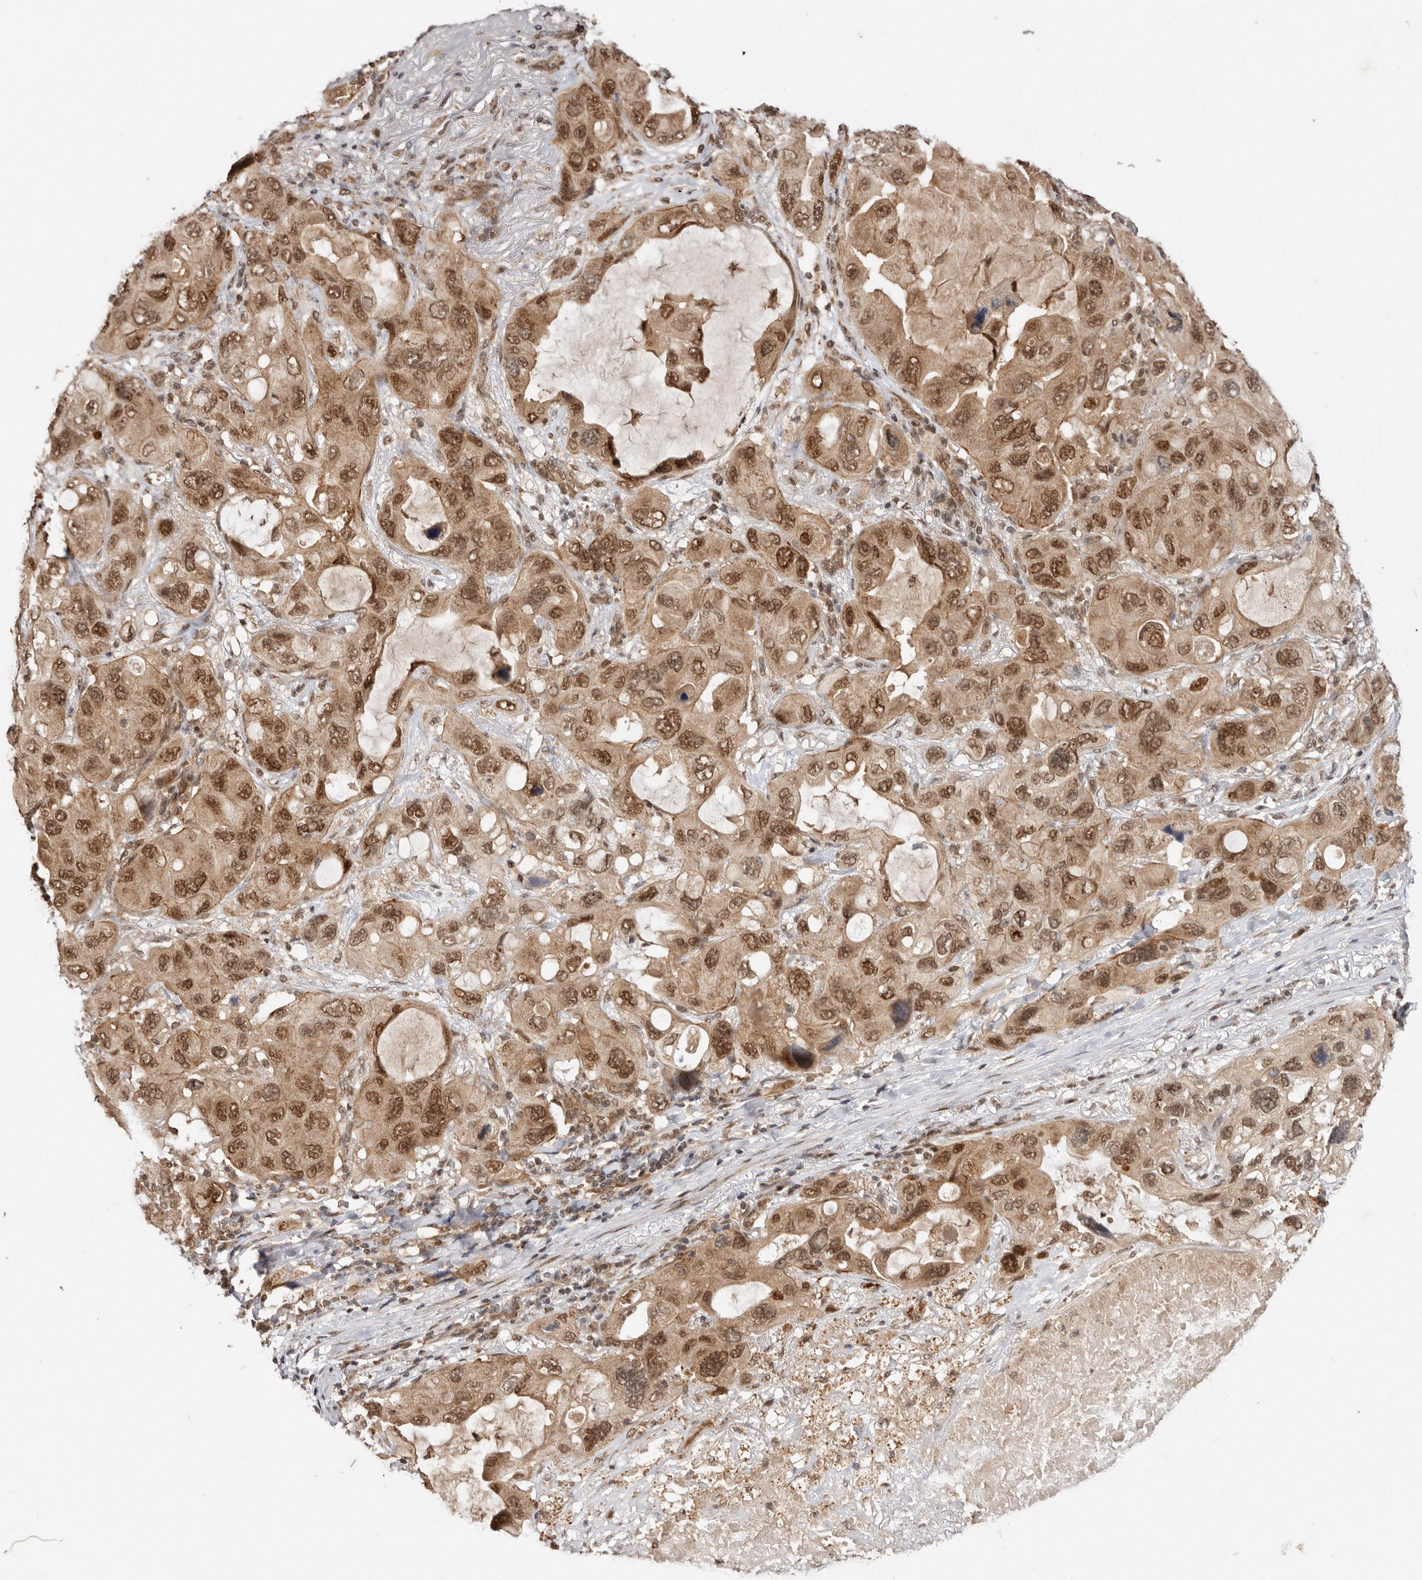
{"staining": {"intensity": "moderate", "quantity": ">75%", "location": "cytoplasmic/membranous,nuclear"}, "tissue": "lung cancer", "cell_type": "Tumor cells", "image_type": "cancer", "snomed": [{"axis": "morphology", "description": "Squamous cell carcinoma, NOS"}, {"axis": "topography", "description": "Lung"}], "caption": "A brown stain labels moderate cytoplasmic/membranous and nuclear staining of a protein in lung cancer tumor cells.", "gene": "TARS2", "patient": {"sex": "female", "age": 73}}